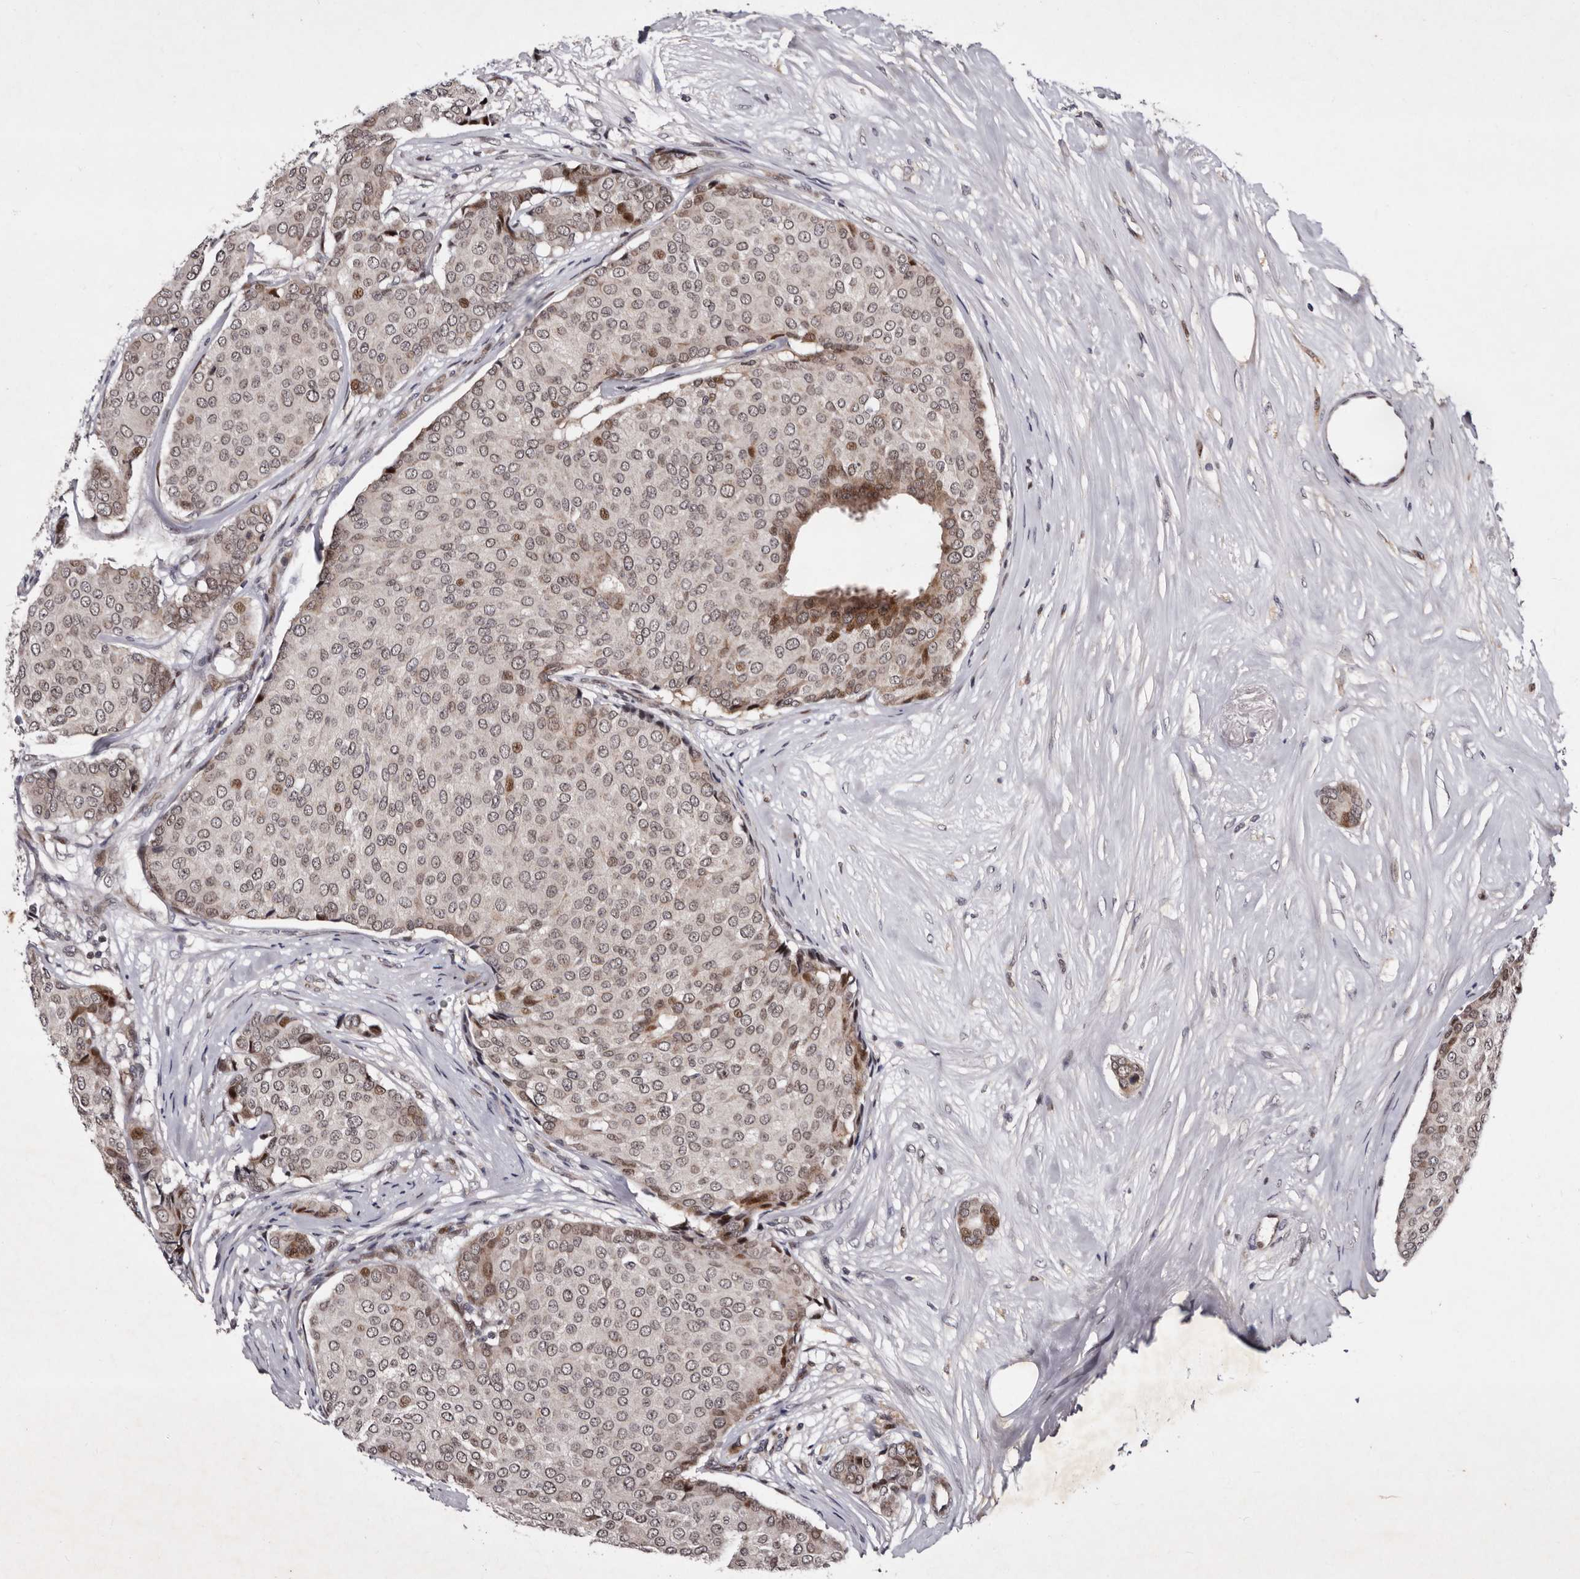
{"staining": {"intensity": "weak", "quantity": "25%-75%", "location": "cytoplasmic/membranous,nuclear"}, "tissue": "breast cancer", "cell_type": "Tumor cells", "image_type": "cancer", "snomed": [{"axis": "morphology", "description": "Duct carcinoma"}, {"axis": "topography", "description": "Breast"}], "caption": "Approximately 25%-75% of tumor cells in human breast cancer exhibit weak cytoplasmic/membranous and nuclear protein positivity as visualized by brown immunohistochemical staining.", "gene": "TNKS", "patient": {"sex": "female", "age": 75}}